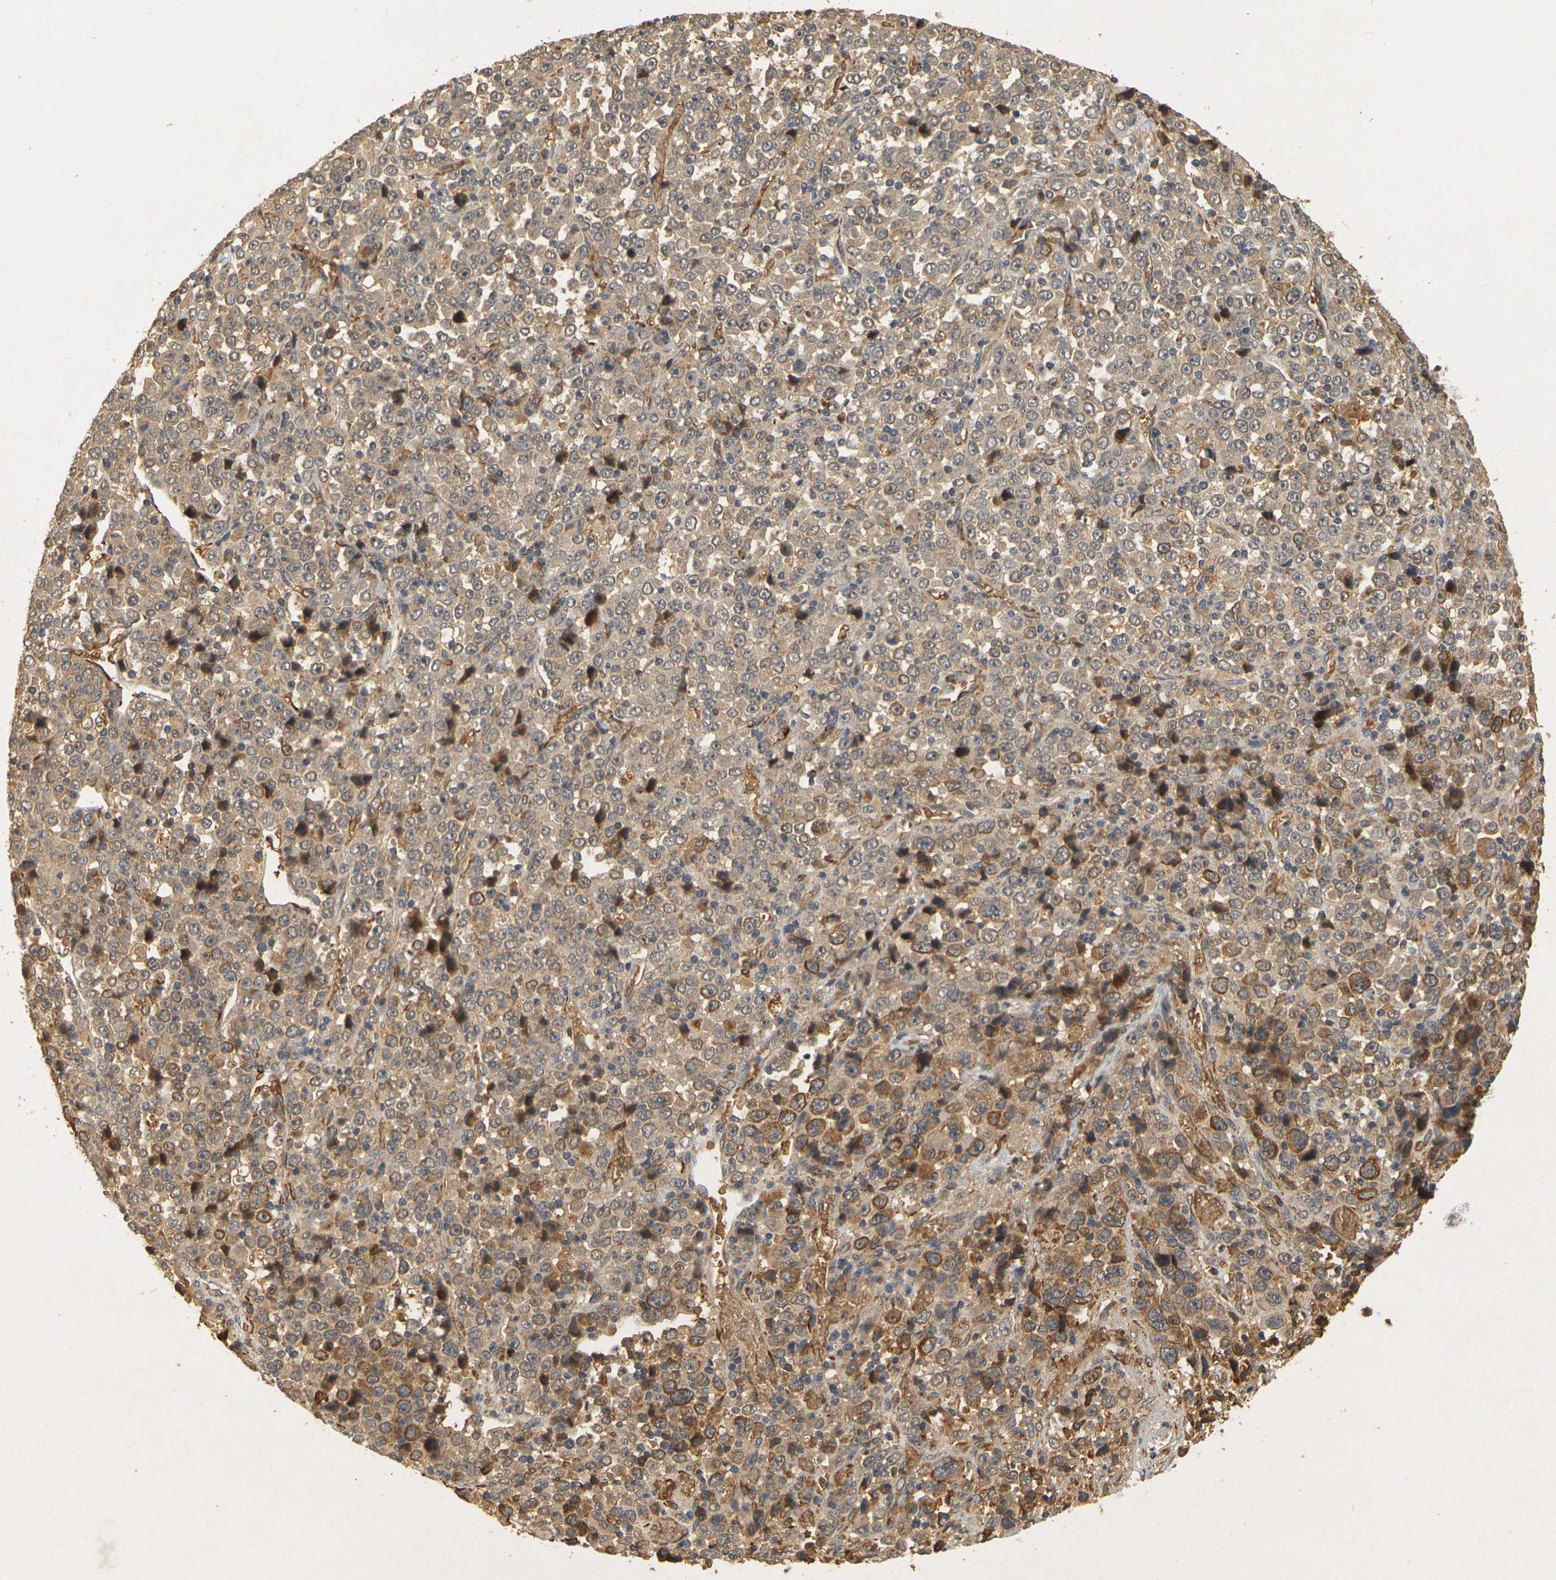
{"staining": {"intensity": "weak", "quantity": ">75%", "location": "cytoplasmic/membranous"}, "tissue": "stomach cancer", "cell_type": "Tumor cells", "image_type": "cancer", "snomed": [{"axis": "morphology", "description": "Normal tissue, NOS"}, {"axis": "morphology", "description": "Adenocarcinoma, NOS"}, {"axis": "topography", "description": "Stomach, upper"}, {"axis": "topography", "description": "Stomach"}], "caption": "There is low levels of weak cytoplasmic/membranous positivity in tumor cells of stomach cancer (adenocarcinoma), as demonstrated by immunohistochemical staining (brown color).", "gene": "MEGF9", "patient": {"sex": "male", "age": 59}}